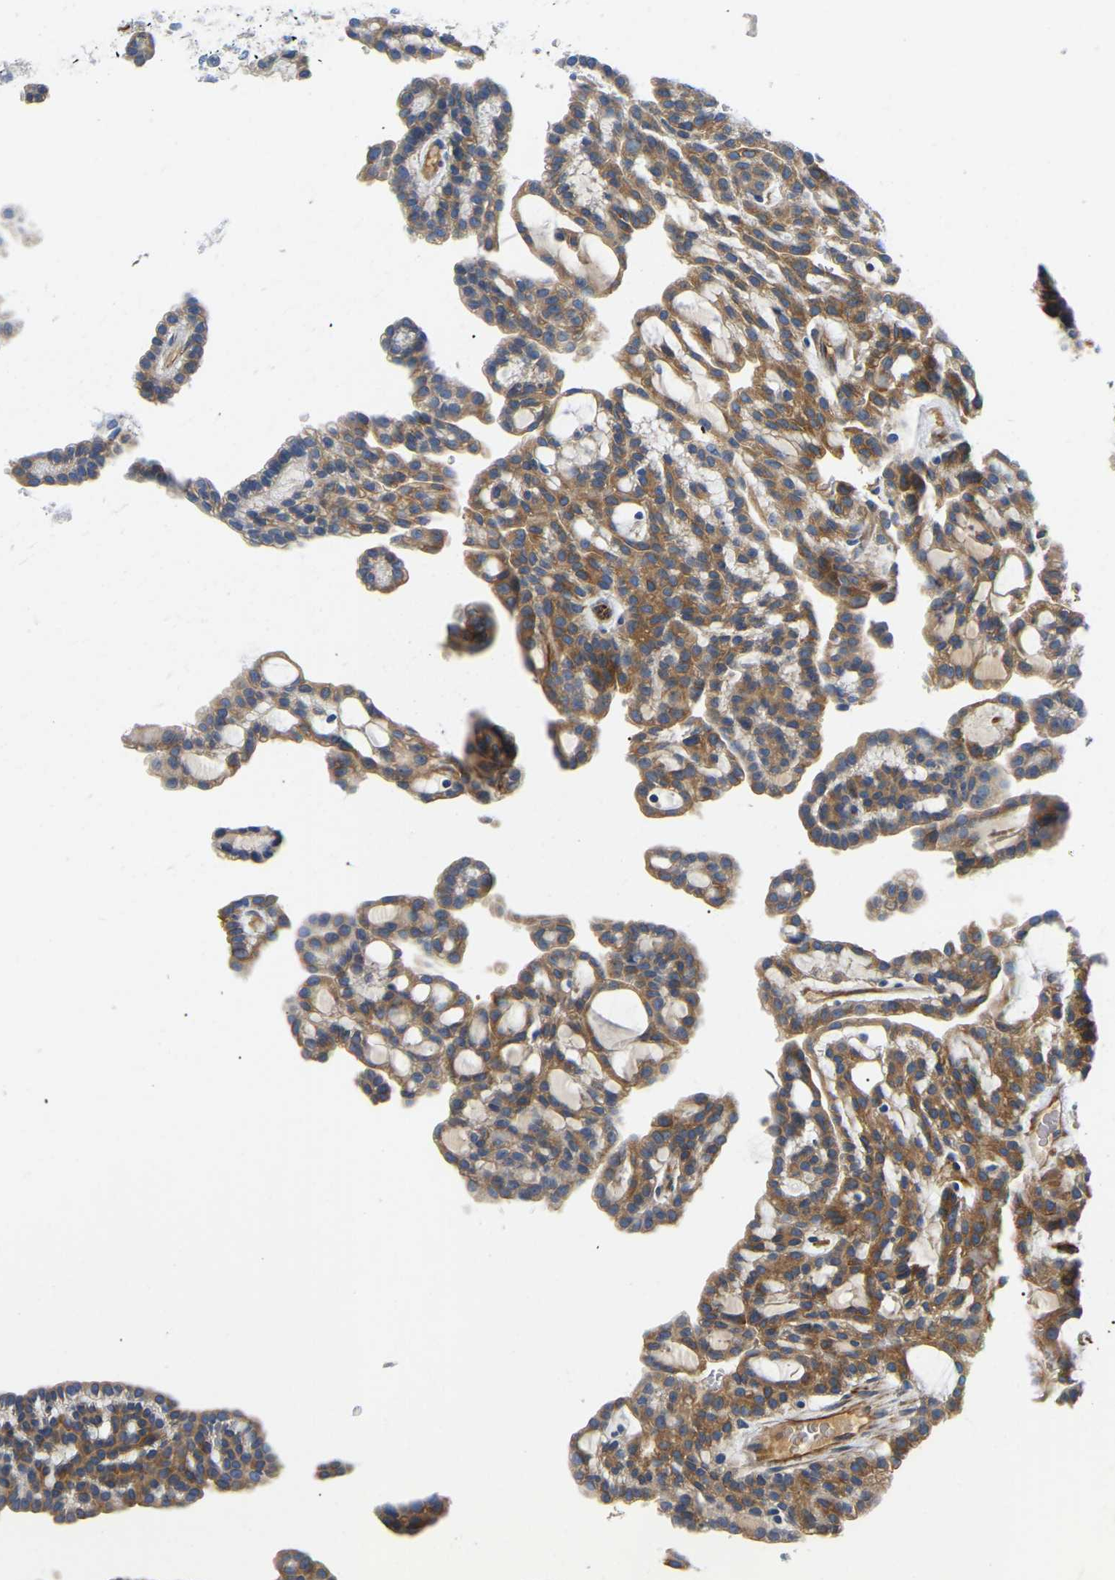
{"staining": {"intensity": "moderate", "quantity": ">75%", "location": "cytoplasmic/membranous"}, "tissue": "renal cancer", "cell_type": "Tumor cells", "image_type": "cancer", "snomed": [{"axis": "morphology", "description": "Adenocarcinoma, NOS"}, {"axis": "topography", "description": "Kidney"}], "caption": "An immunohistochemistry (IHC) image of tumor tissue is shown. Protein staining in brown labels moderate cytoplasmic/membranous positivity in adenocarcinoma (renal) within tumor cells.", "gene": "DUSP8", "patient": {"sex": "male", "age": 63}}